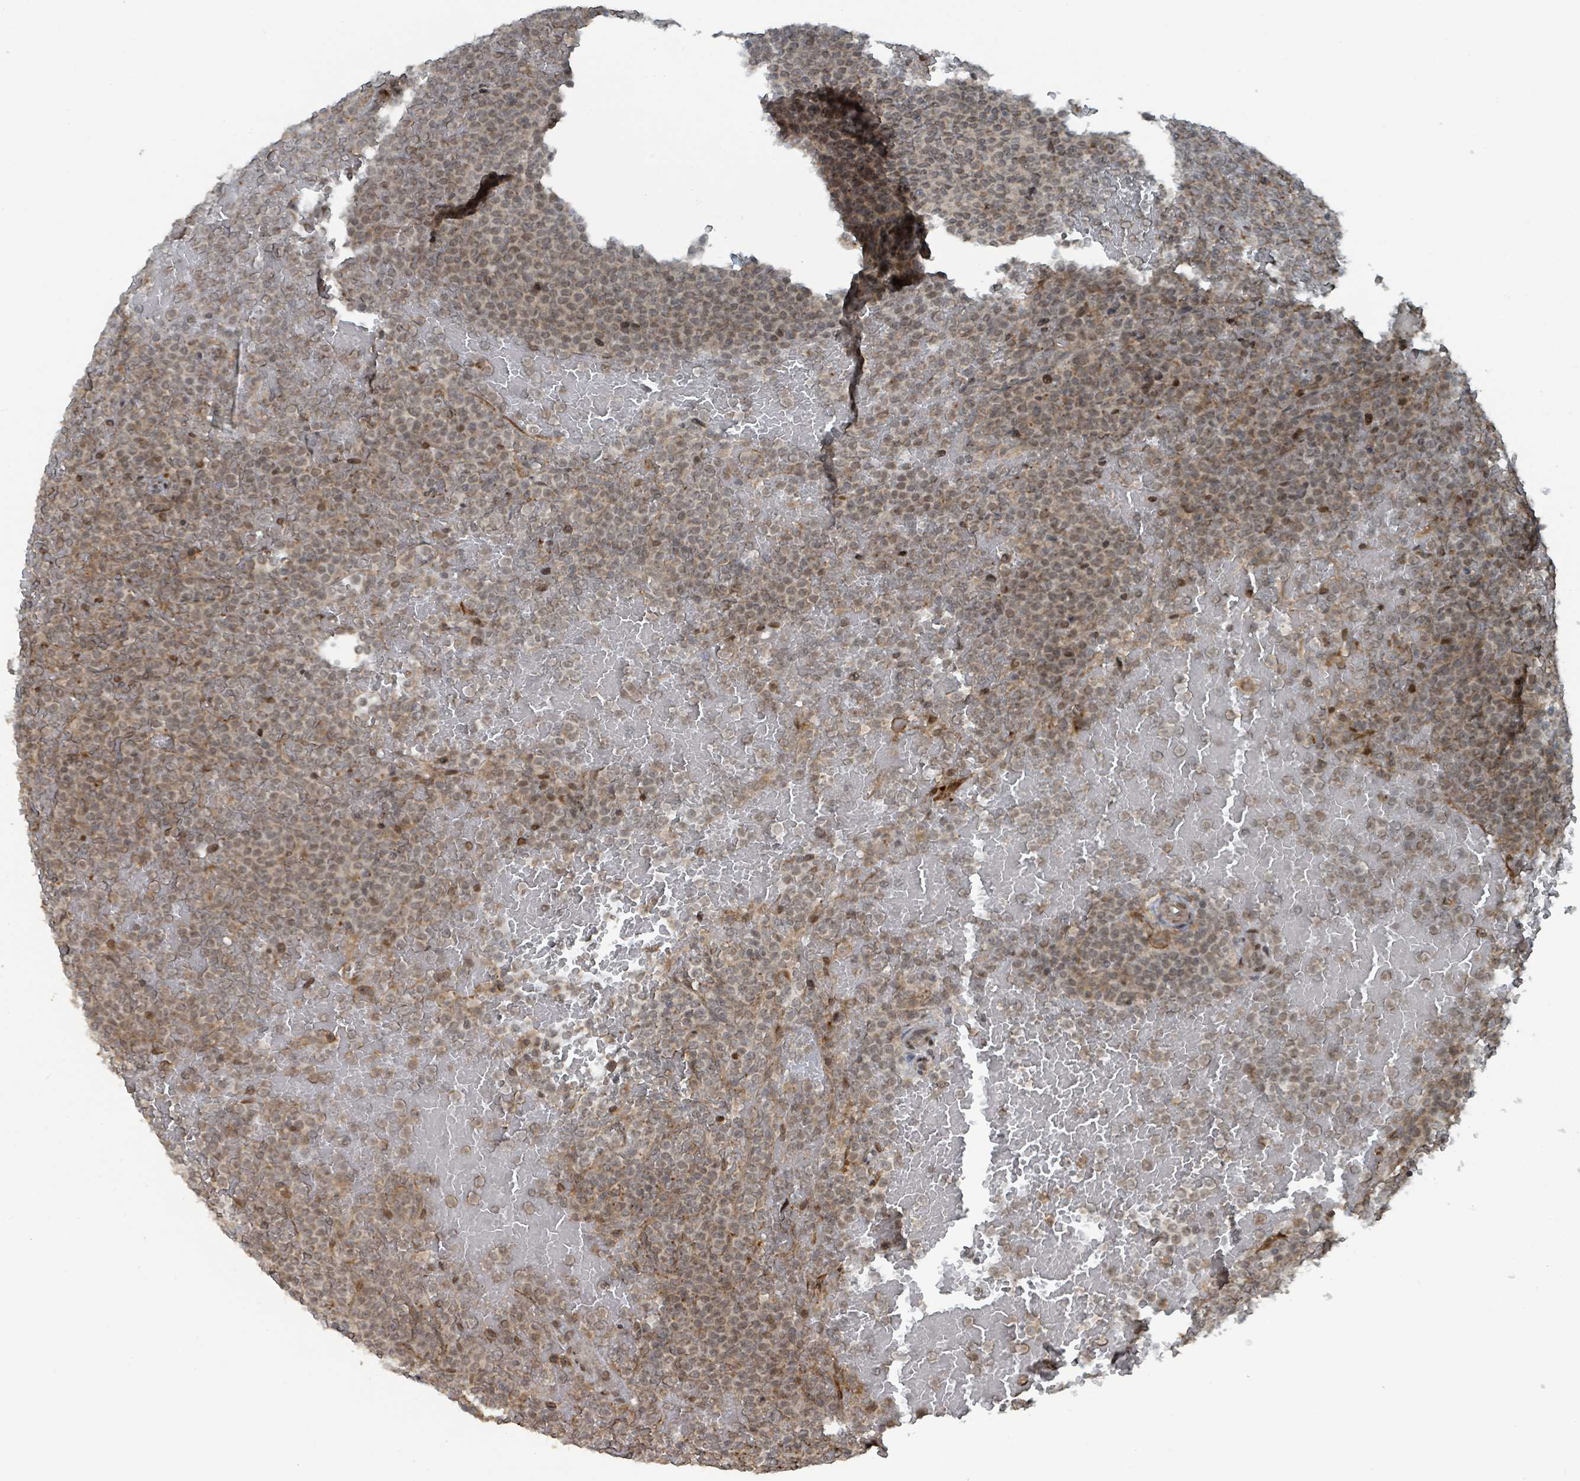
{"staining": {"intensity": "weak", "quantity": ">75%", "location": "nuclear"}, "tissue": "lymphoma", "cell_type": "Tumor cells", "image_type": "cancer", "snomed": [{"axis": "morphology", "description": "Malignant lymphoma, non-Hodgkin's type, Low grade"}, {"axis": "topography", "description": "Spleen"}], "caption": "Protein analysis of lymphoma tissue reveals weak nuclear staining in about >75% of tumor cells.", "gene": "PHIP", "patient": {"sex": "male", "age": 60}}